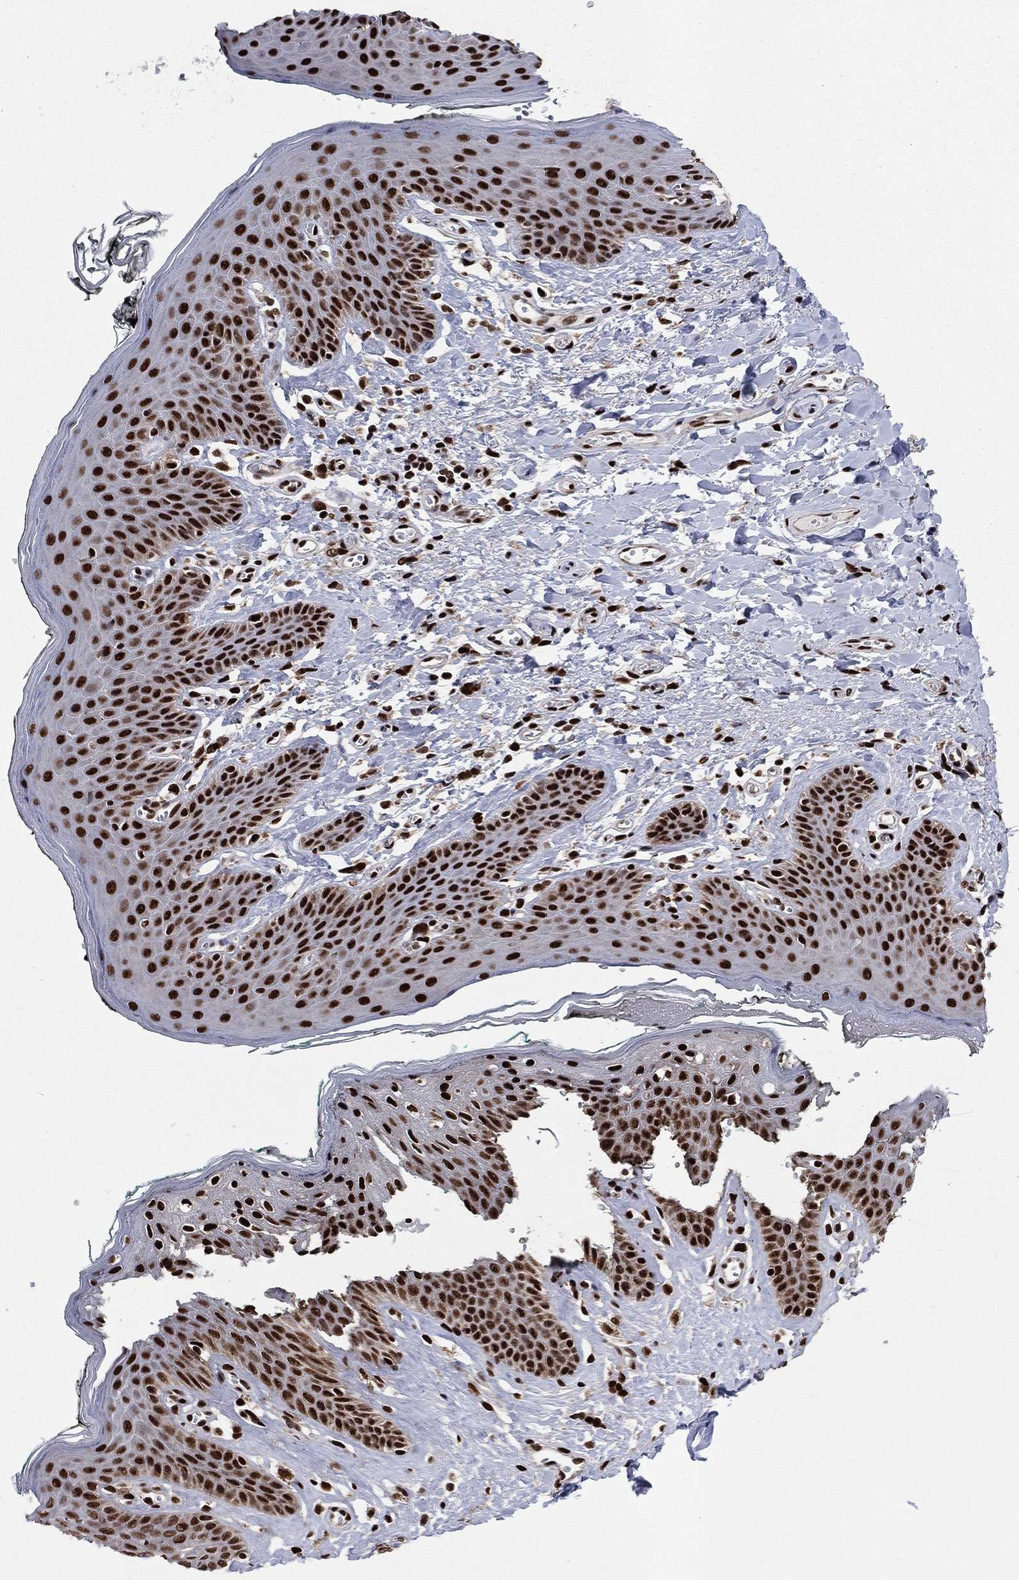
{"staining": {"intensity": "strong", "quantity": ">75%", "location": "nuclear"}, "tissue": "vagina", "cell_type": "Squamous epithelial cells", "image_type": "normal", "snomed": [{"axis": "morphology", "description": "Normal tissue, NOS"}, {"axis": "topography", "description": "Vagina"}], "caption": "Squamous epithelial cells show high levels of strong nuclear expression in approximately >75% of cells in benign human vagina.", "gene": "TP53BP1", "patient": {"sex": "female", "age": 66}}